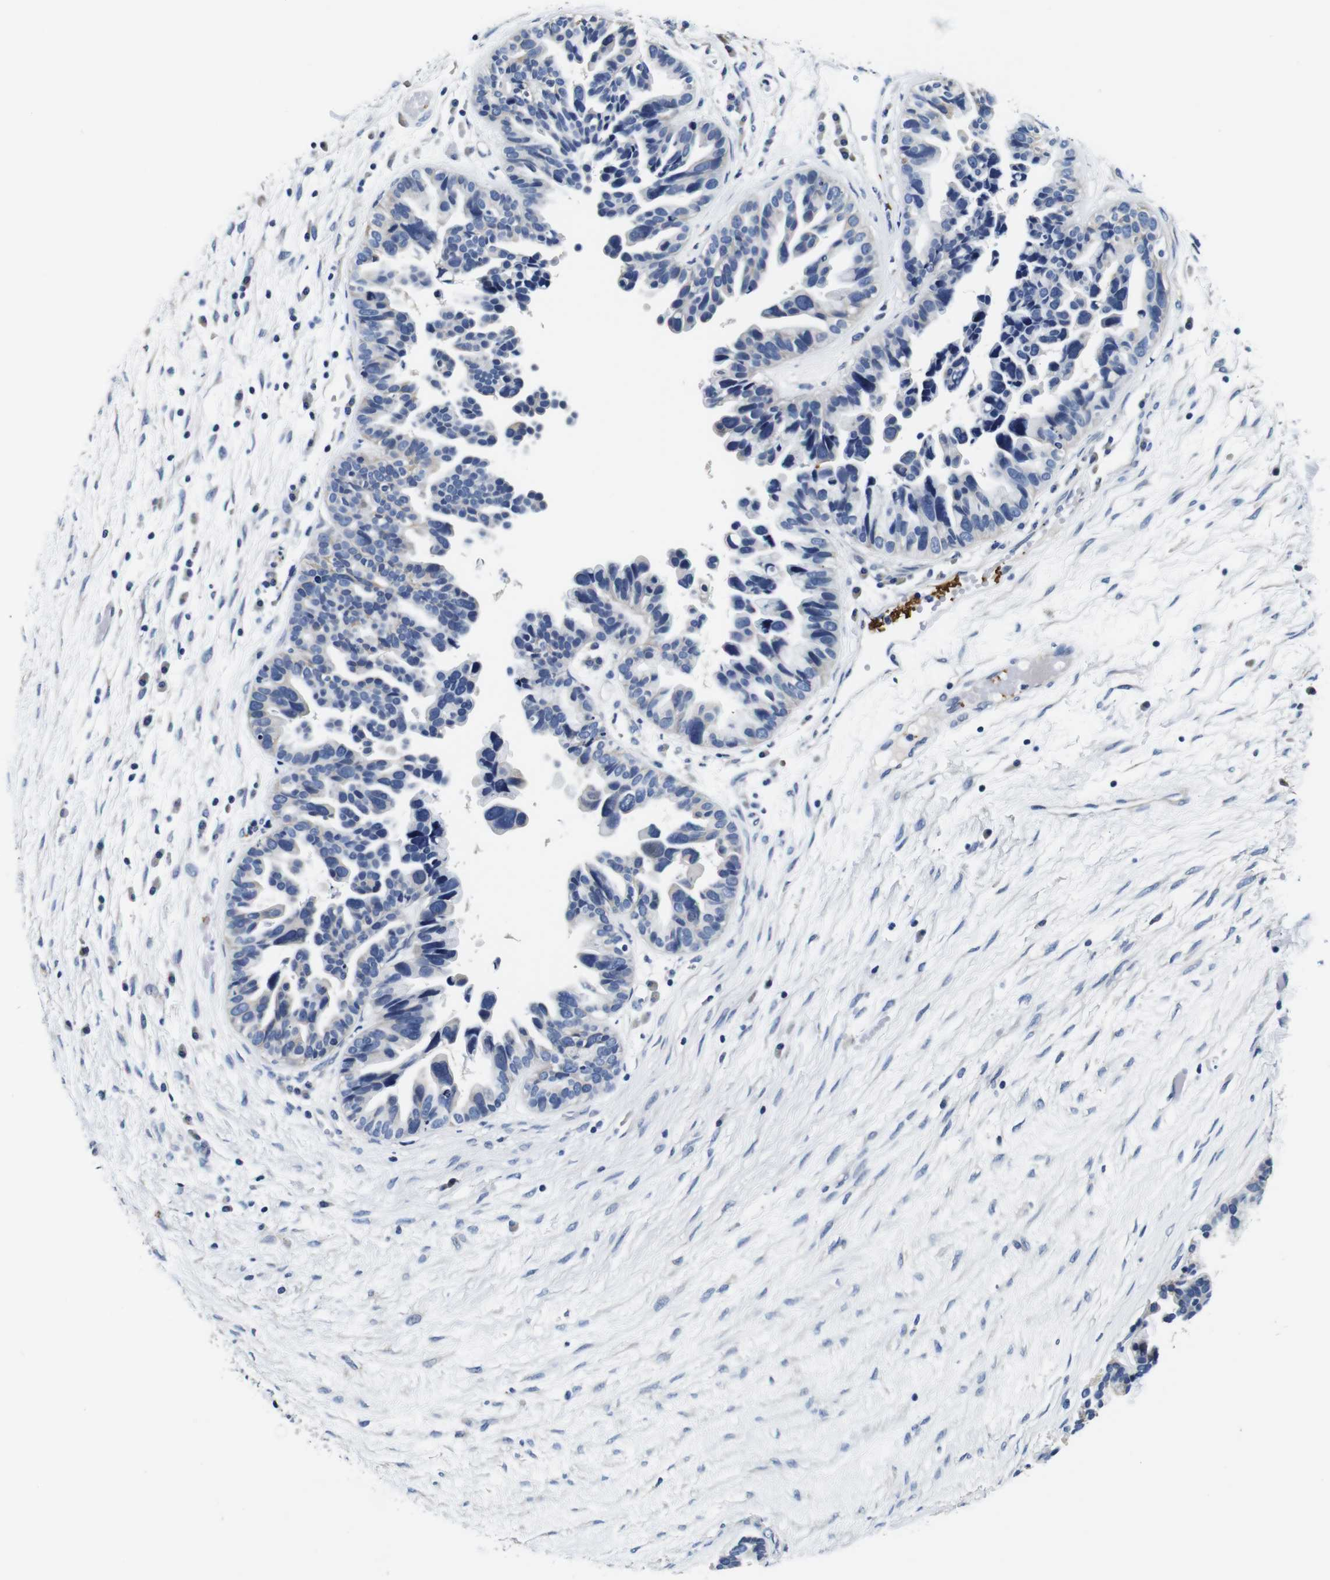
{"staining": {"intensity": "weak", "quantity": "<25%", "location": "cytoplasmic/membranous"}, "tissue": "ovarian cancer", "cell_type": "Tumor cells", "image_type": "cancer", "snomed": [{"axis": "morphology", "description": "Cystadenocarcinoma, serous, NOS"}, {"axis": "topography", "description": "Ovary"}], "caption": "Immunohistochemical staining of human serous cystadenocarcinoma (ovarian) displays no significant staining in tumor cells. (Brightfield microscopy of DAB immunohistochemistry (IHC) at high magnification).", "gene": "GP1BA", "patient": {"sex": "female", "age": 56}}